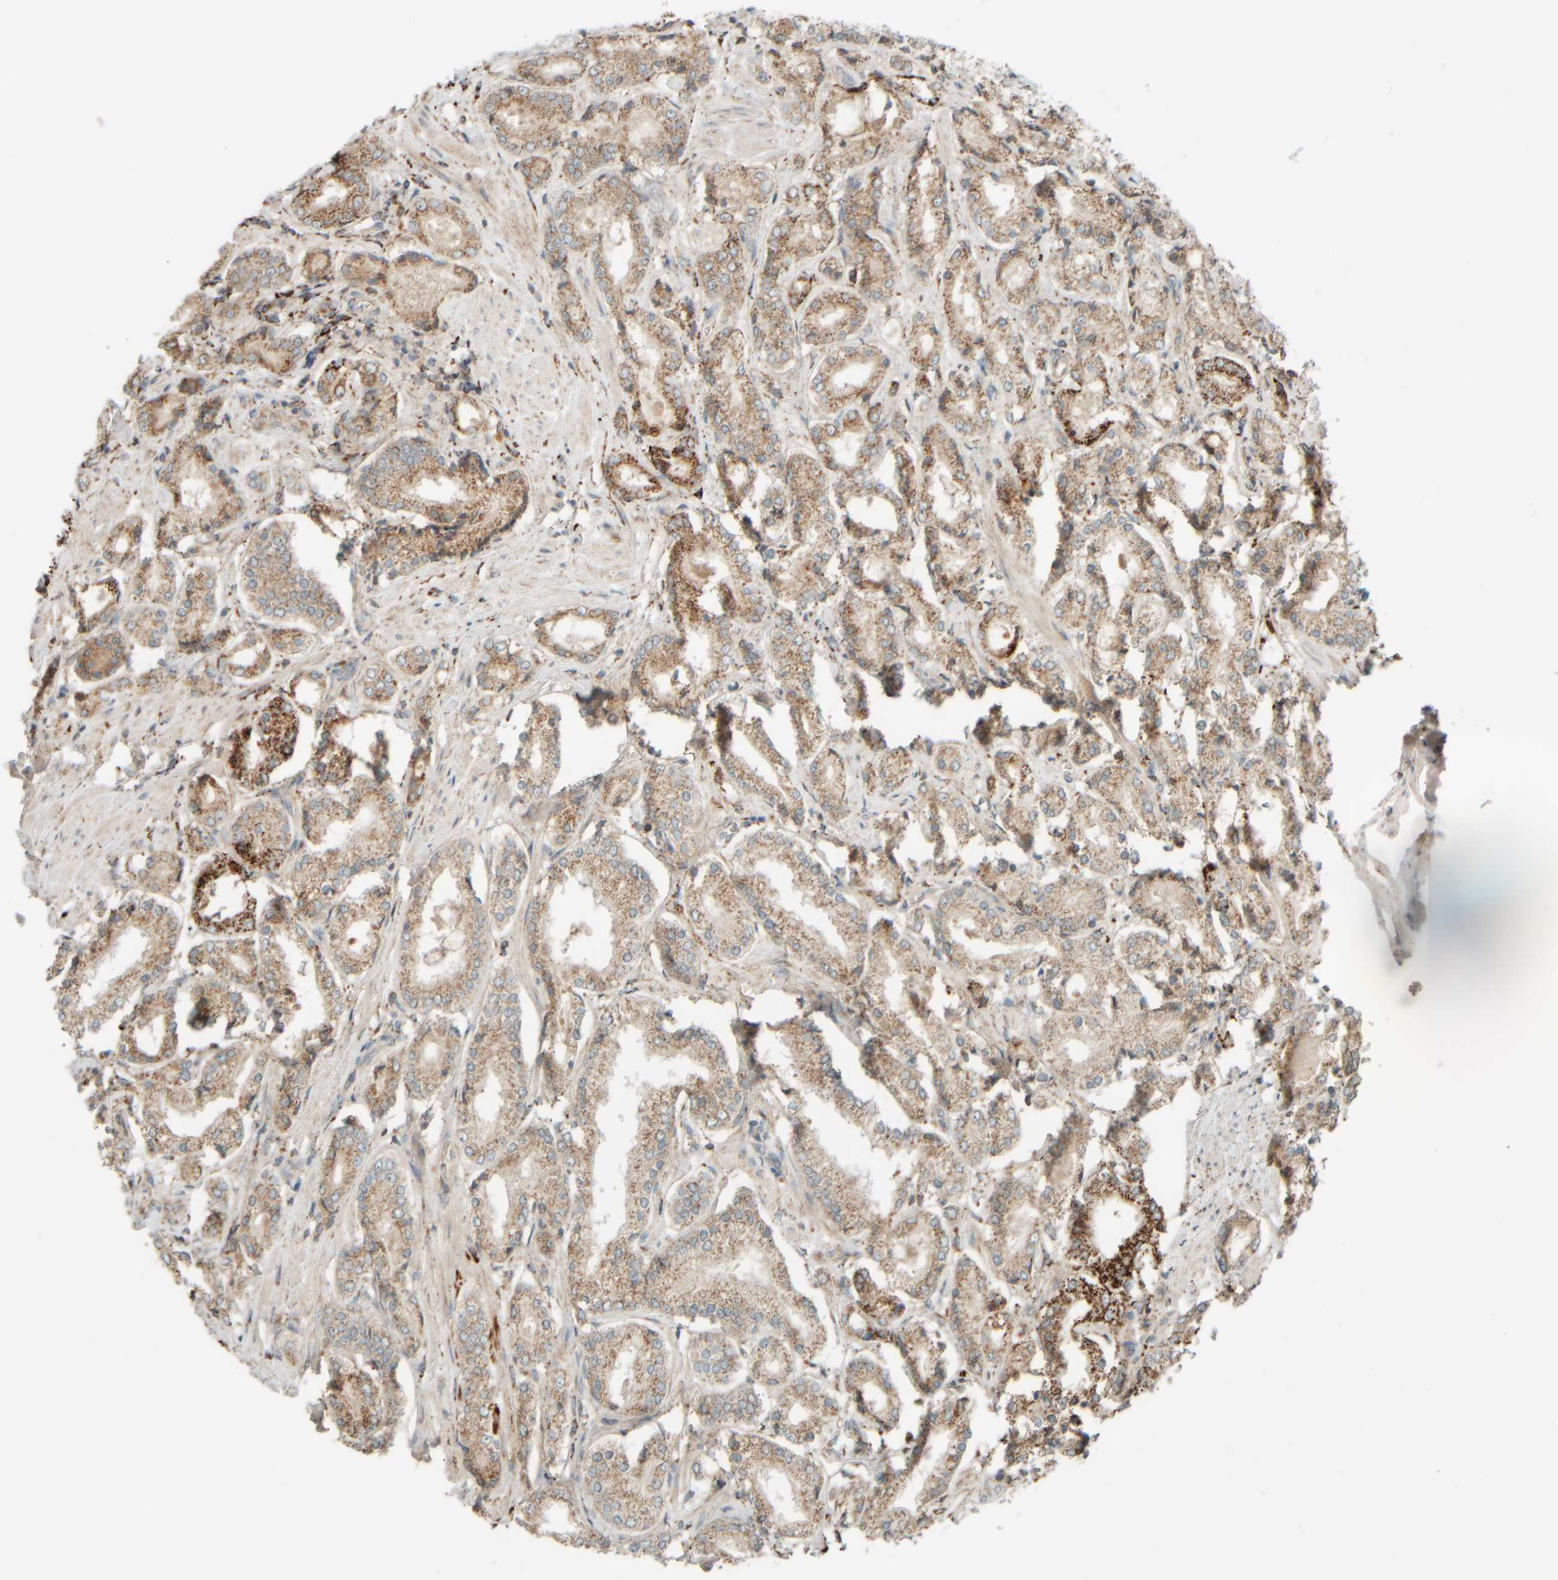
{"staining": {"intensity": "moderate", "quantity": ">75%", "location": "cytoplasmic/membranous"}, "tissue": "prostate cancer", "cell_type": "Tumor cells", "image_type": "cancer", "snomed": [{"axis": "morphology", "description": "Adenocarcinoma, Low grade"}, {"axis": "topography", "description": "Prostate"}], "caption": "Tumor cells exhibit moderate cytoplasmic/membranous staining in about >75% of cells in low-grade adenocarcinoma (prostate).", "gene": "SPAG5", "patient": {"sex": "male", "age": 62}}